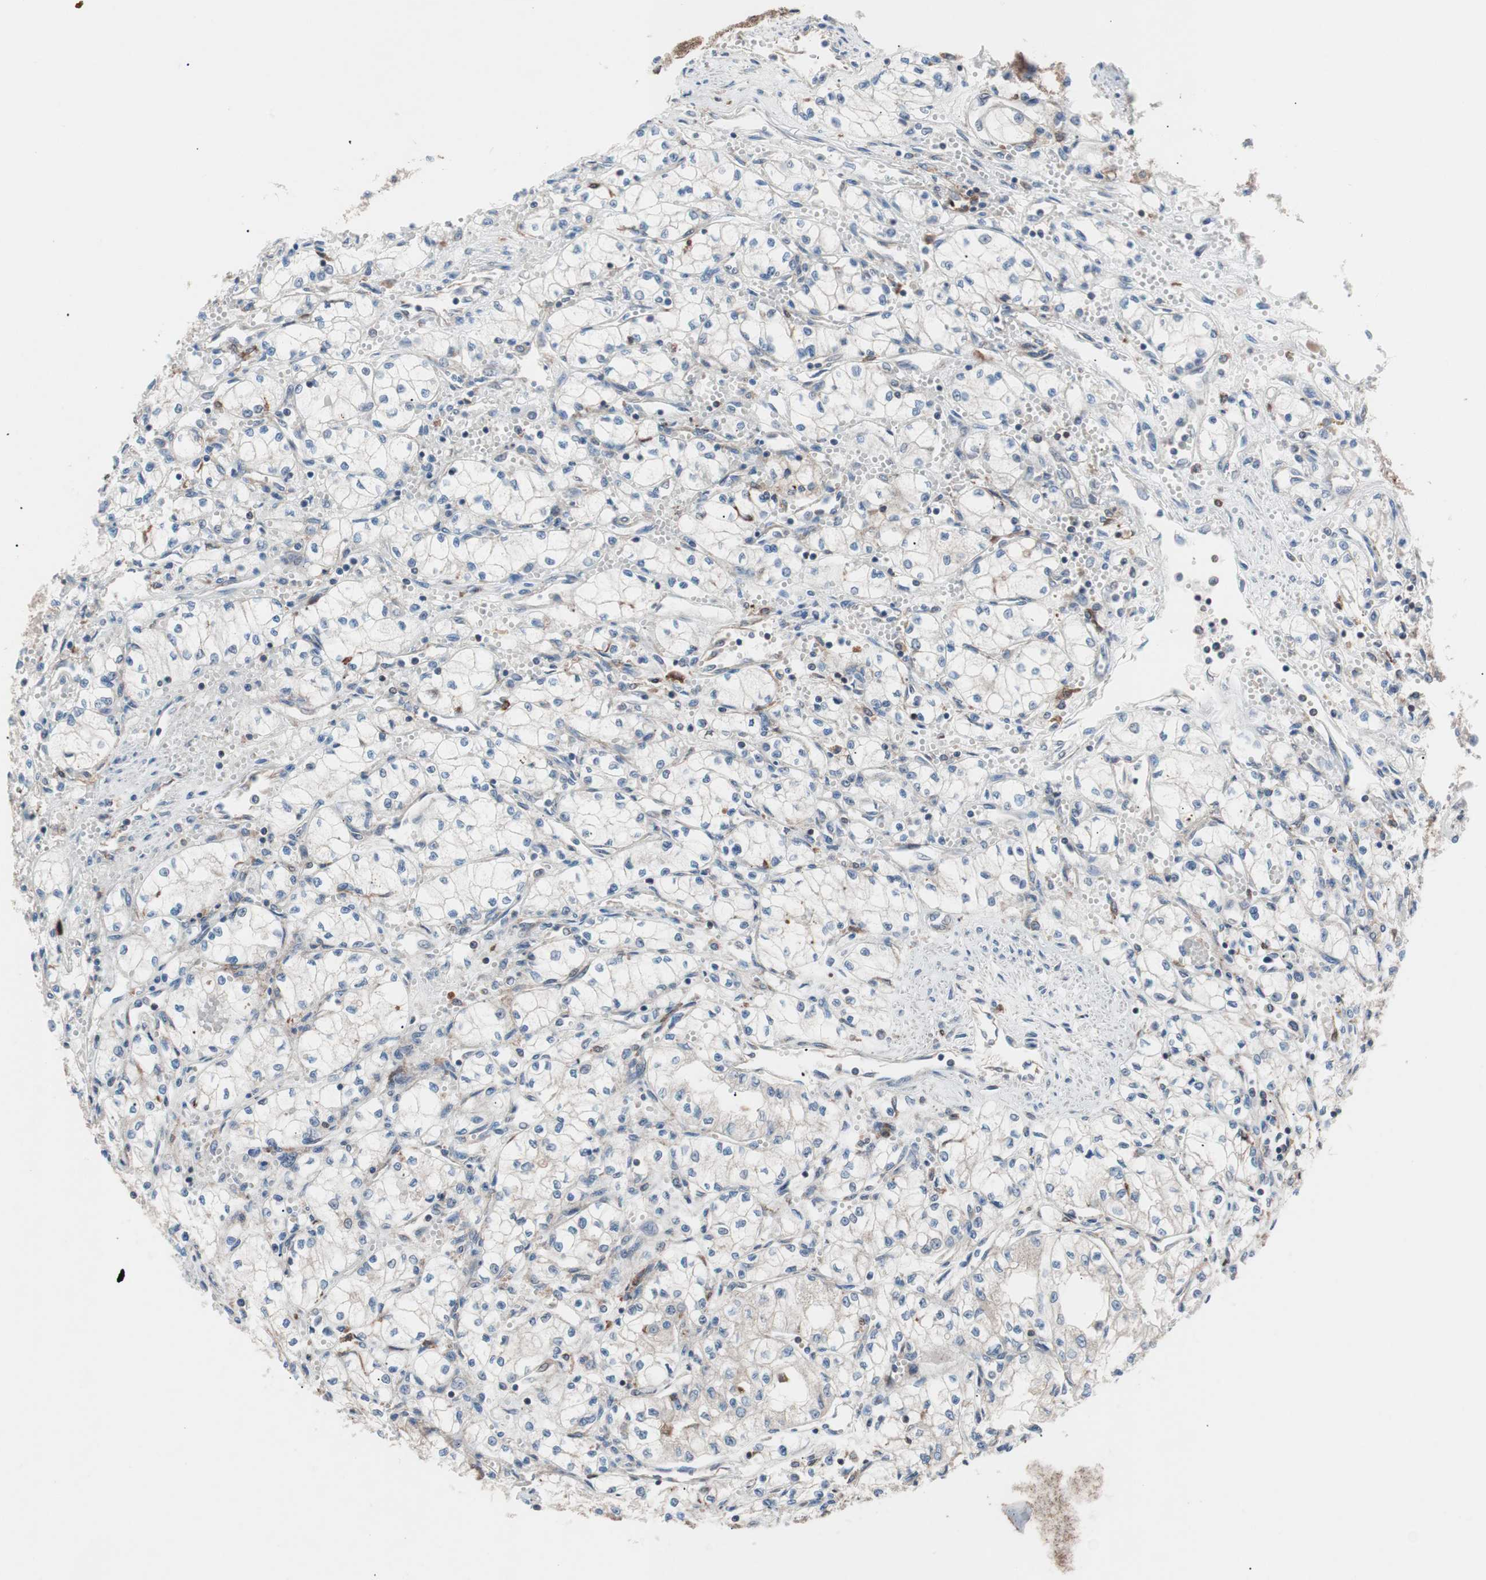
{"staining": {"intensity": "moderate", "quantity": "<25%", "location": "cytoplasmic/membranous"}, "tissue": "renal cancer", "cell_type": "Tumor cells", "image_type": "cancer", "snomed": [{"axis": "morphology", "description": "Normal tissue, NOS"}, {"axis": "morphology", "description": "Adenocarcinoma, NOS"}, {"axis": "topography", "description": "Kidney"}], "caption": "IHC (DAB) staining of adenocarcinoma (renal) shows moderate cytoplasmic/membranous protein positivity in about <25% of tumor cells. The protein is stained brown, and the nuclei are stained in blue (DAB IHC with brightfield microscopy, high magnification).", "gene": "PIK3R1", "patient": {"sex": "male", "age": 59}}